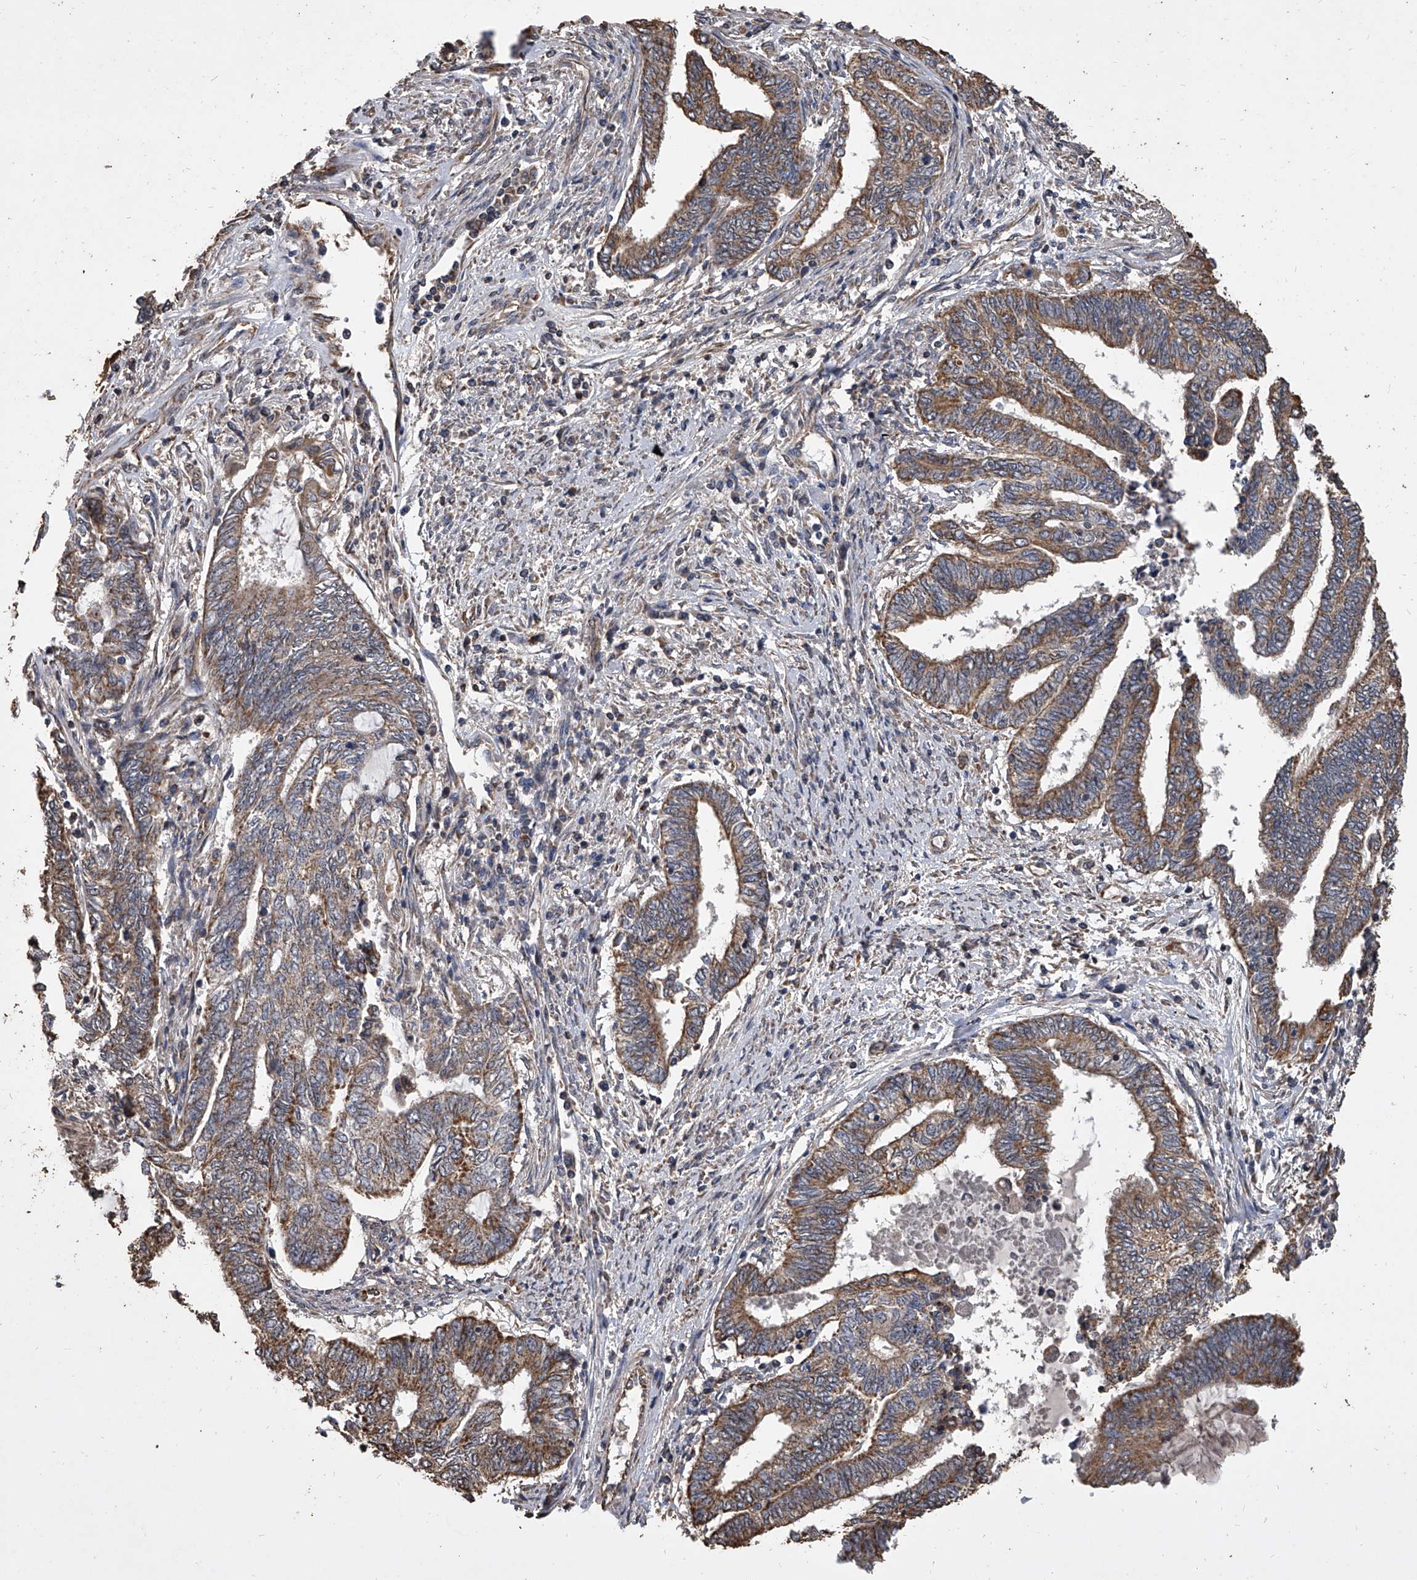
{"staining": {"intensity": "moderate", "quantity": ">75%", "location": "cytoplasmic/membranous"}, "tissue": "endometrial cancer", "cell_type": "Tumor cells", "image_type": "cancer", "snomed": [{"axis": "morphology", "description": "Adenocarcinoma, NOS"}, {"axis": "topography", "description": "Uterus"}, {"axis": "topography", "description": "Endometrium"}], "caption": "Protein analysis of adenocarcinoma (endometrial) tissue reveals moderate cytoplasmic/membranous expression in about >75% of tumor cells. (Brightfield microscopy of DAB IHC at high magnification).", "gene": "MRPL28", "patient": {"sex": "female", "age": 70}}